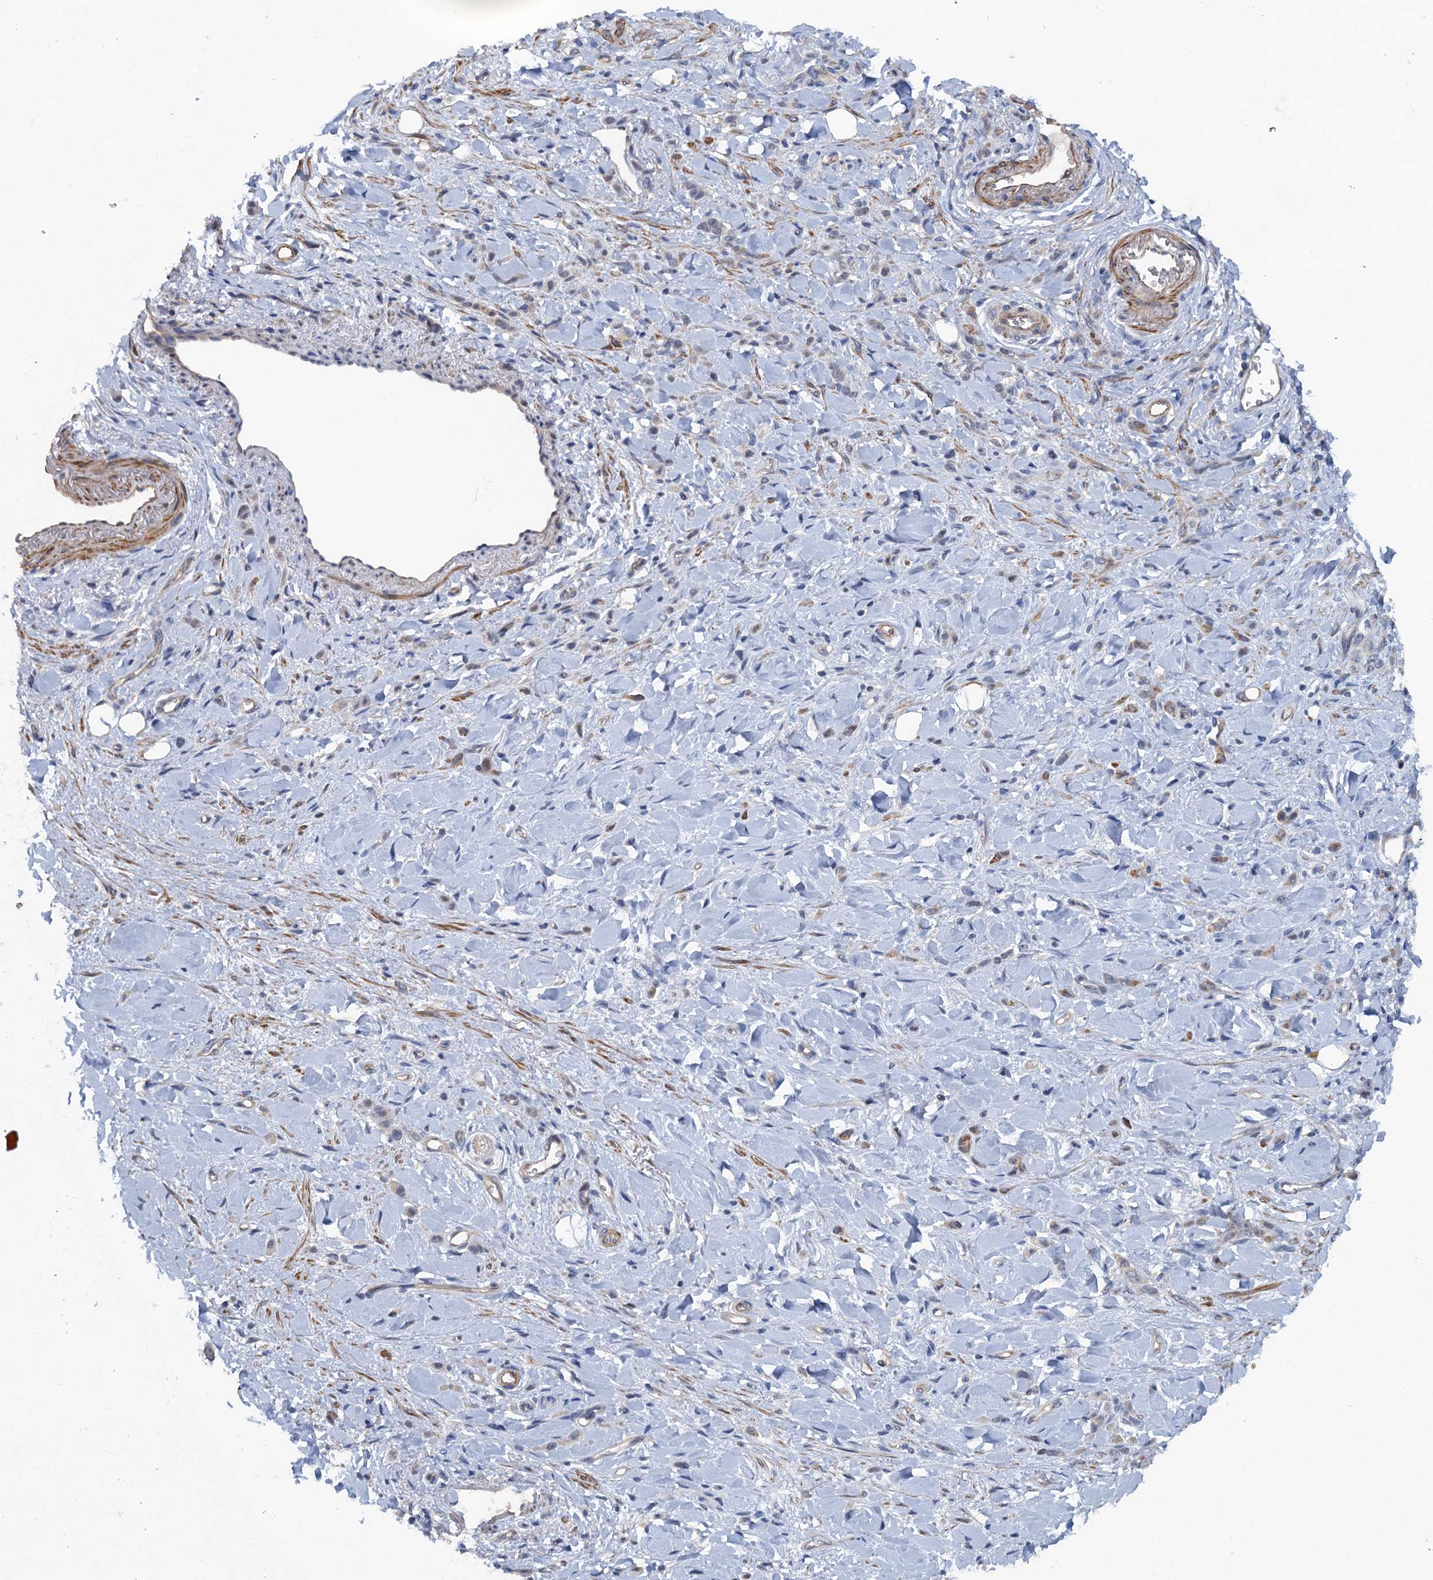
{"staining": {"intensity": "negative", "quantity": "none", "location": "none"}, "tissue": "stomach cancer", "cell_type": "Tumor cells", "image_type": "cancer", "snomed": [{"axis": "morphology", "description": "Normal tissue, NOS"}, {"axis": "morphology", "description": "Adenocarcinoma, NOS"}, {"axis": "topography", "description": "Stomach"}], "caption": "This is an immunohistochemistry image of stomach cancer. There is no positivity in tumor cells.", "gene": "MYO16", "patient": {"sex": "male", "age": 82}}